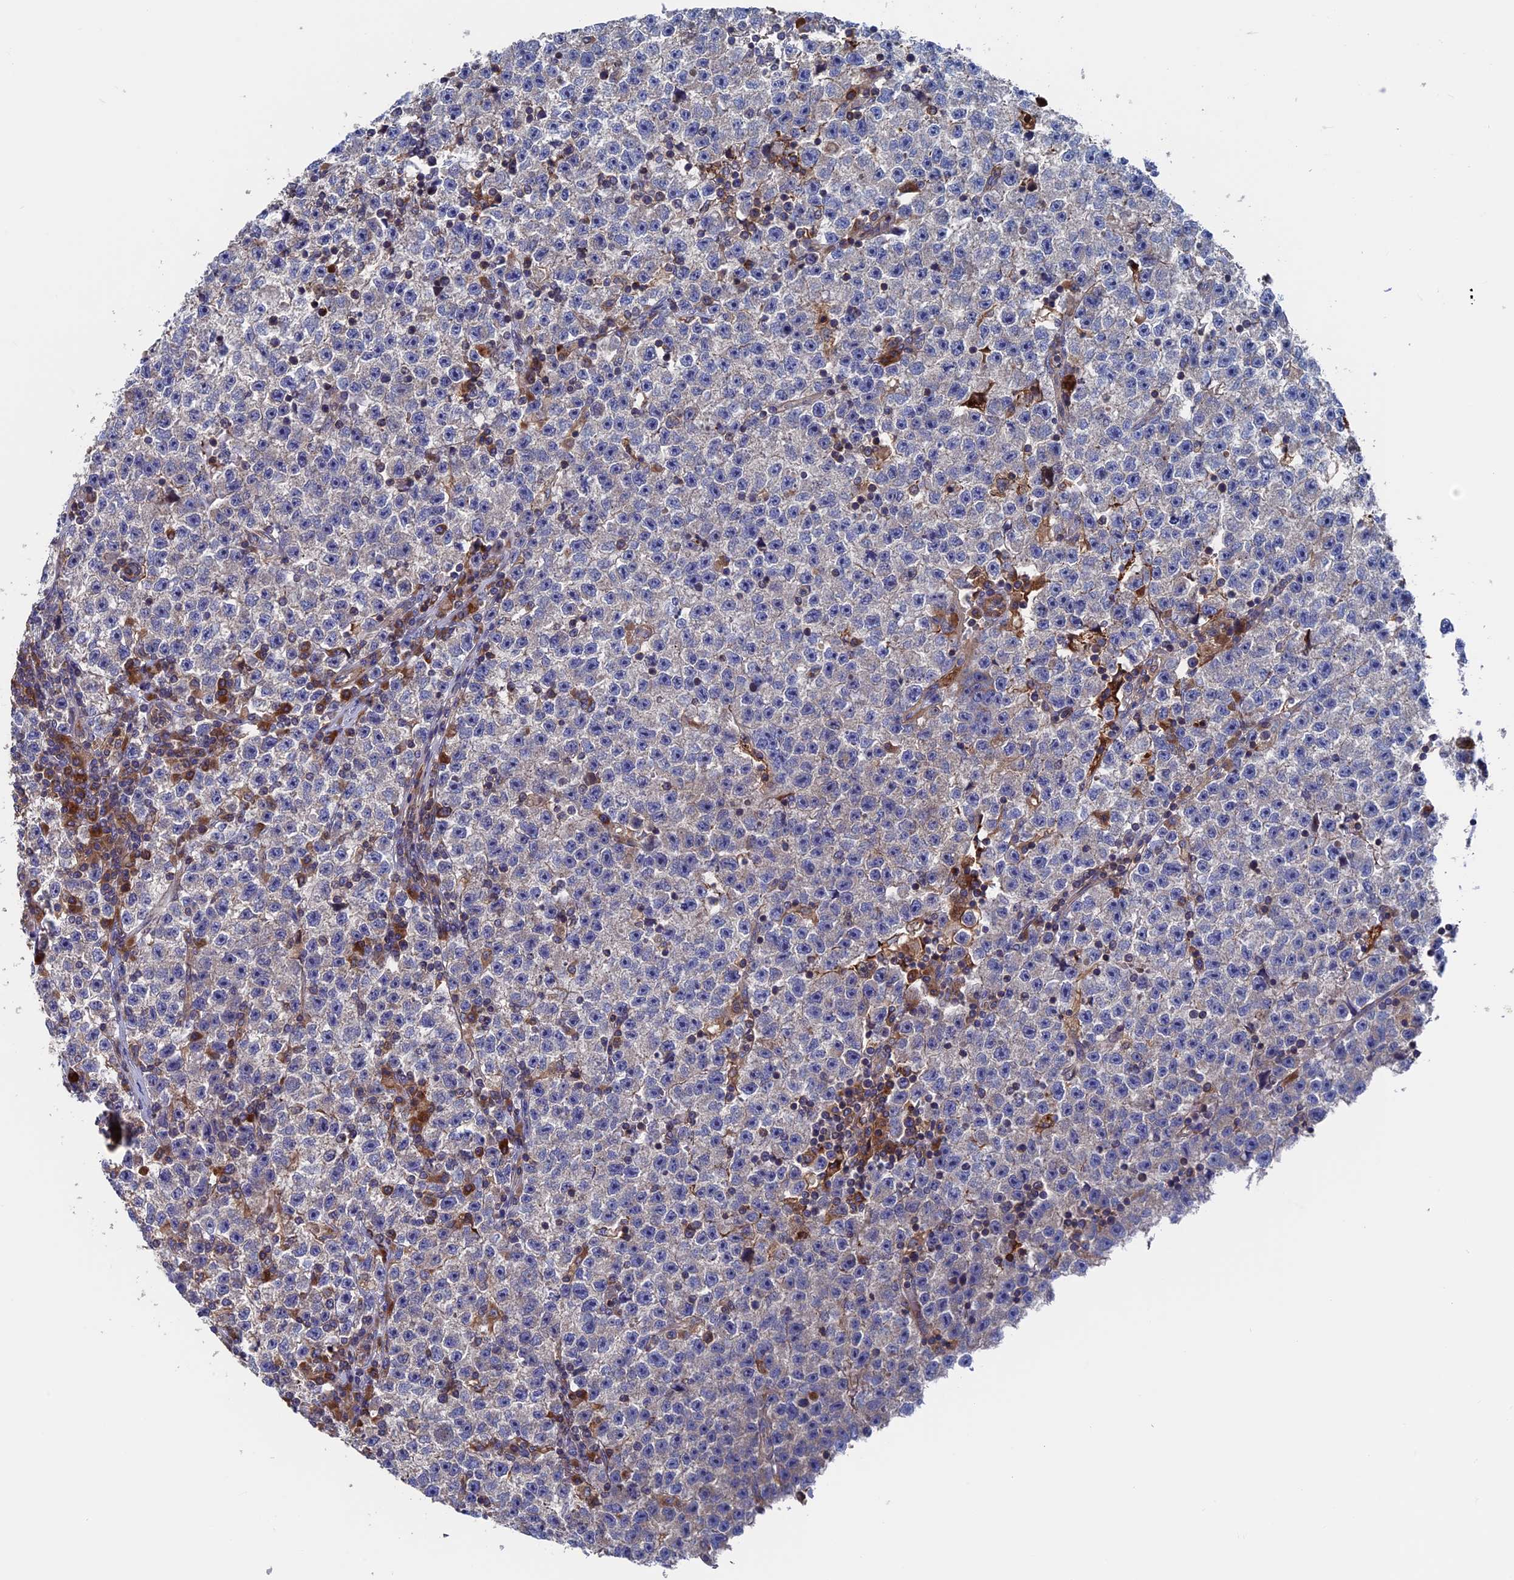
{"staining": {"intensity": "negative", "quantity": "none", "location": "none"}, "tissue": "testis cancer", "cell_type": "Tumor cells", "image_type": "cancer", "snomed": [{"axis": "morphology", "description": "Seminoma, NOS"}, {"axis": "topography", "description": "Testis"}], "caption": "IHC of human testis cancer reveals no positivity in tumor cells.", "gene": "DNAJC3", "patient": {"sex": "male", "age": 22}}